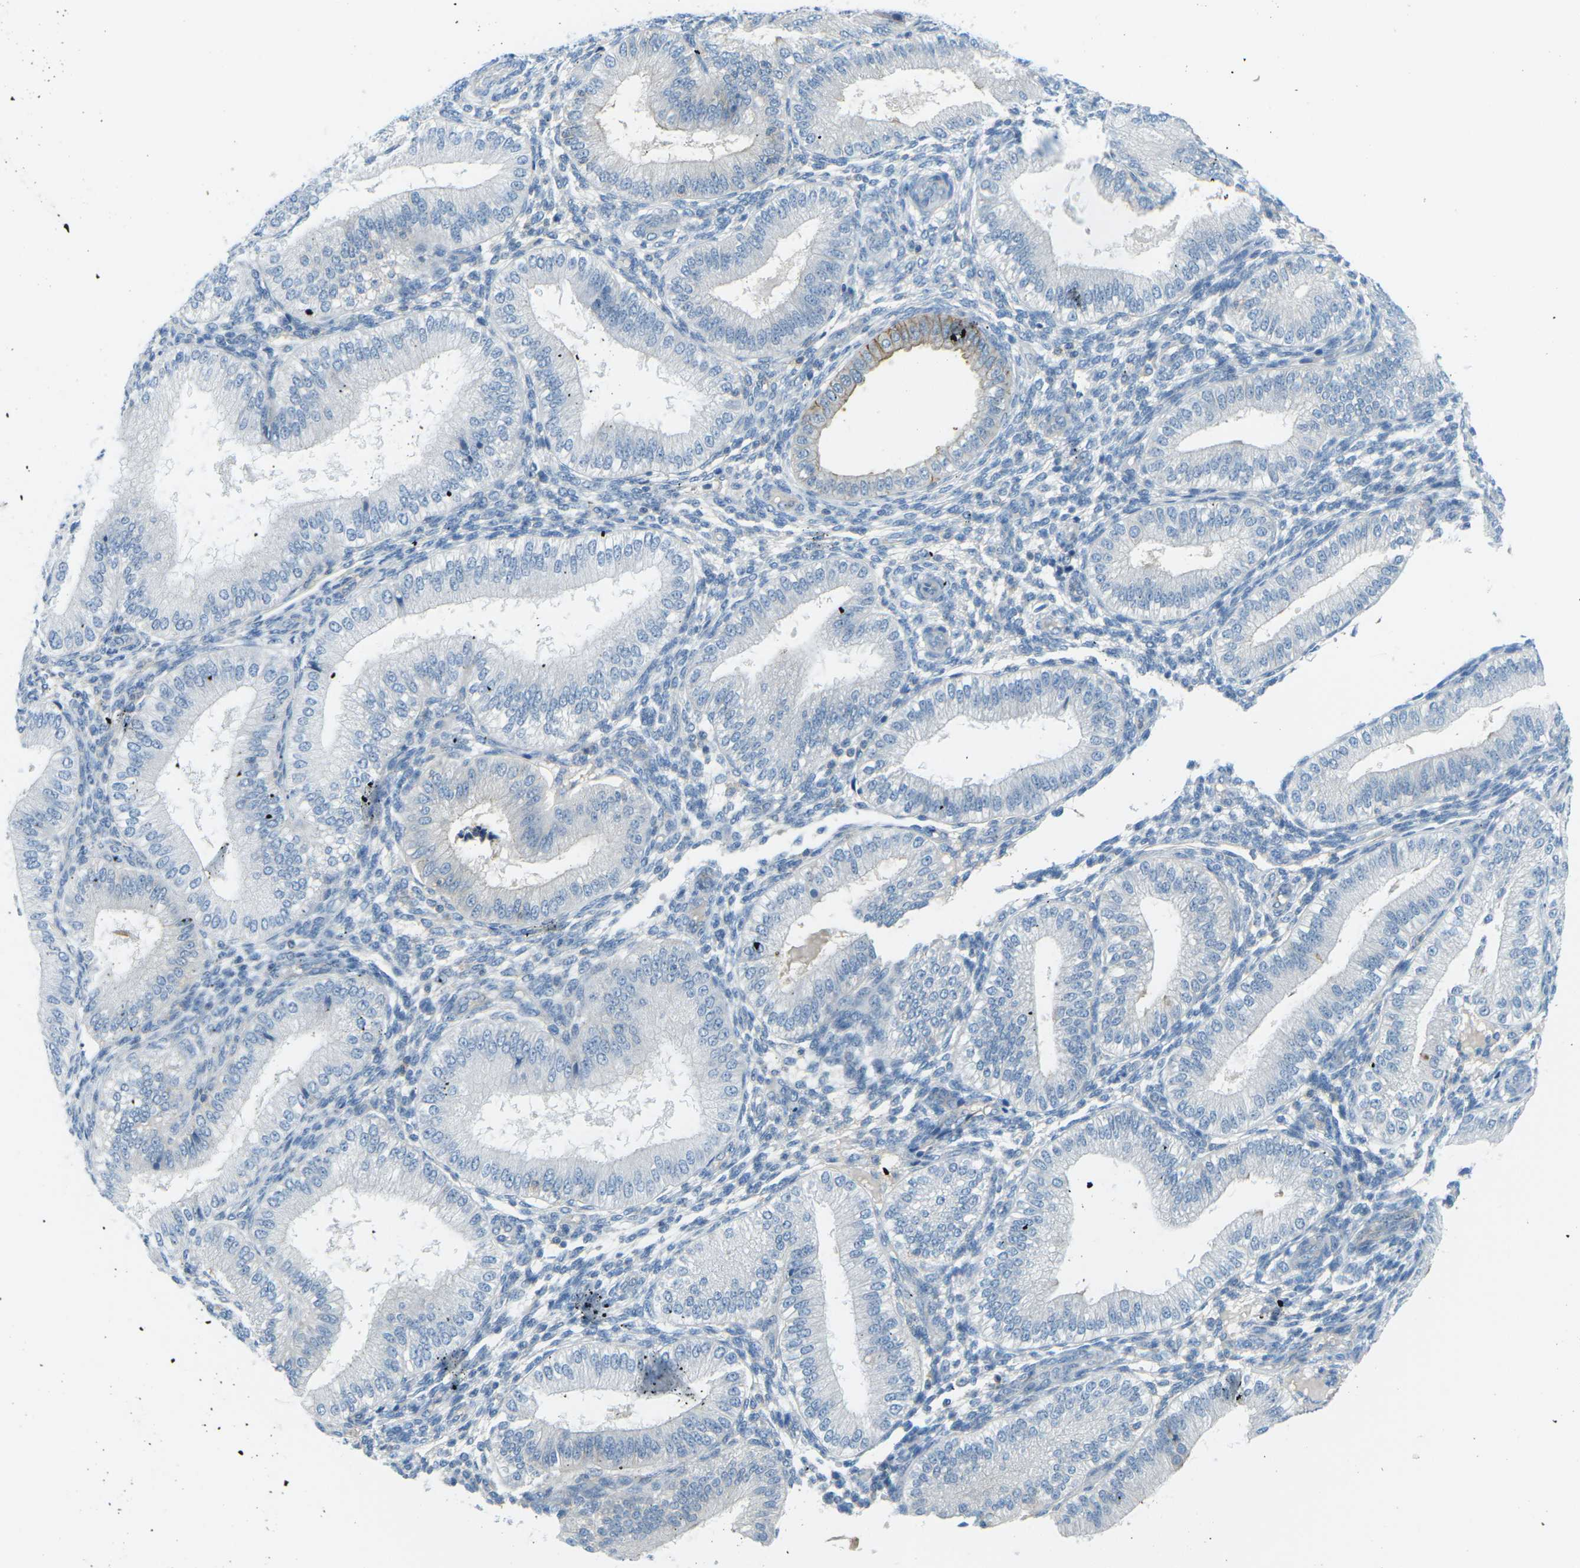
{"staining": {"intensity": "negative", "quantity": "none", "location": "none"}, "tissue": "endometrium", "cell_type": "Cells in endometrial stroma", "image_type": "normal", "snomed": [{"axis": "morphology", "description": "Normal tissue, NOS"}, {"axis": "topography", "description": "Endometrium"}], "caption": "This is a photomicrograph of immunohistochemistry (IHC) staining of unremarkable endometrium, which shows no expression in cells in endometrial stroma. (DAB immunohistochemistry (IHC), high magnification).", "gene": "CD47", "patient": {"sex": "female", "age": 39}}